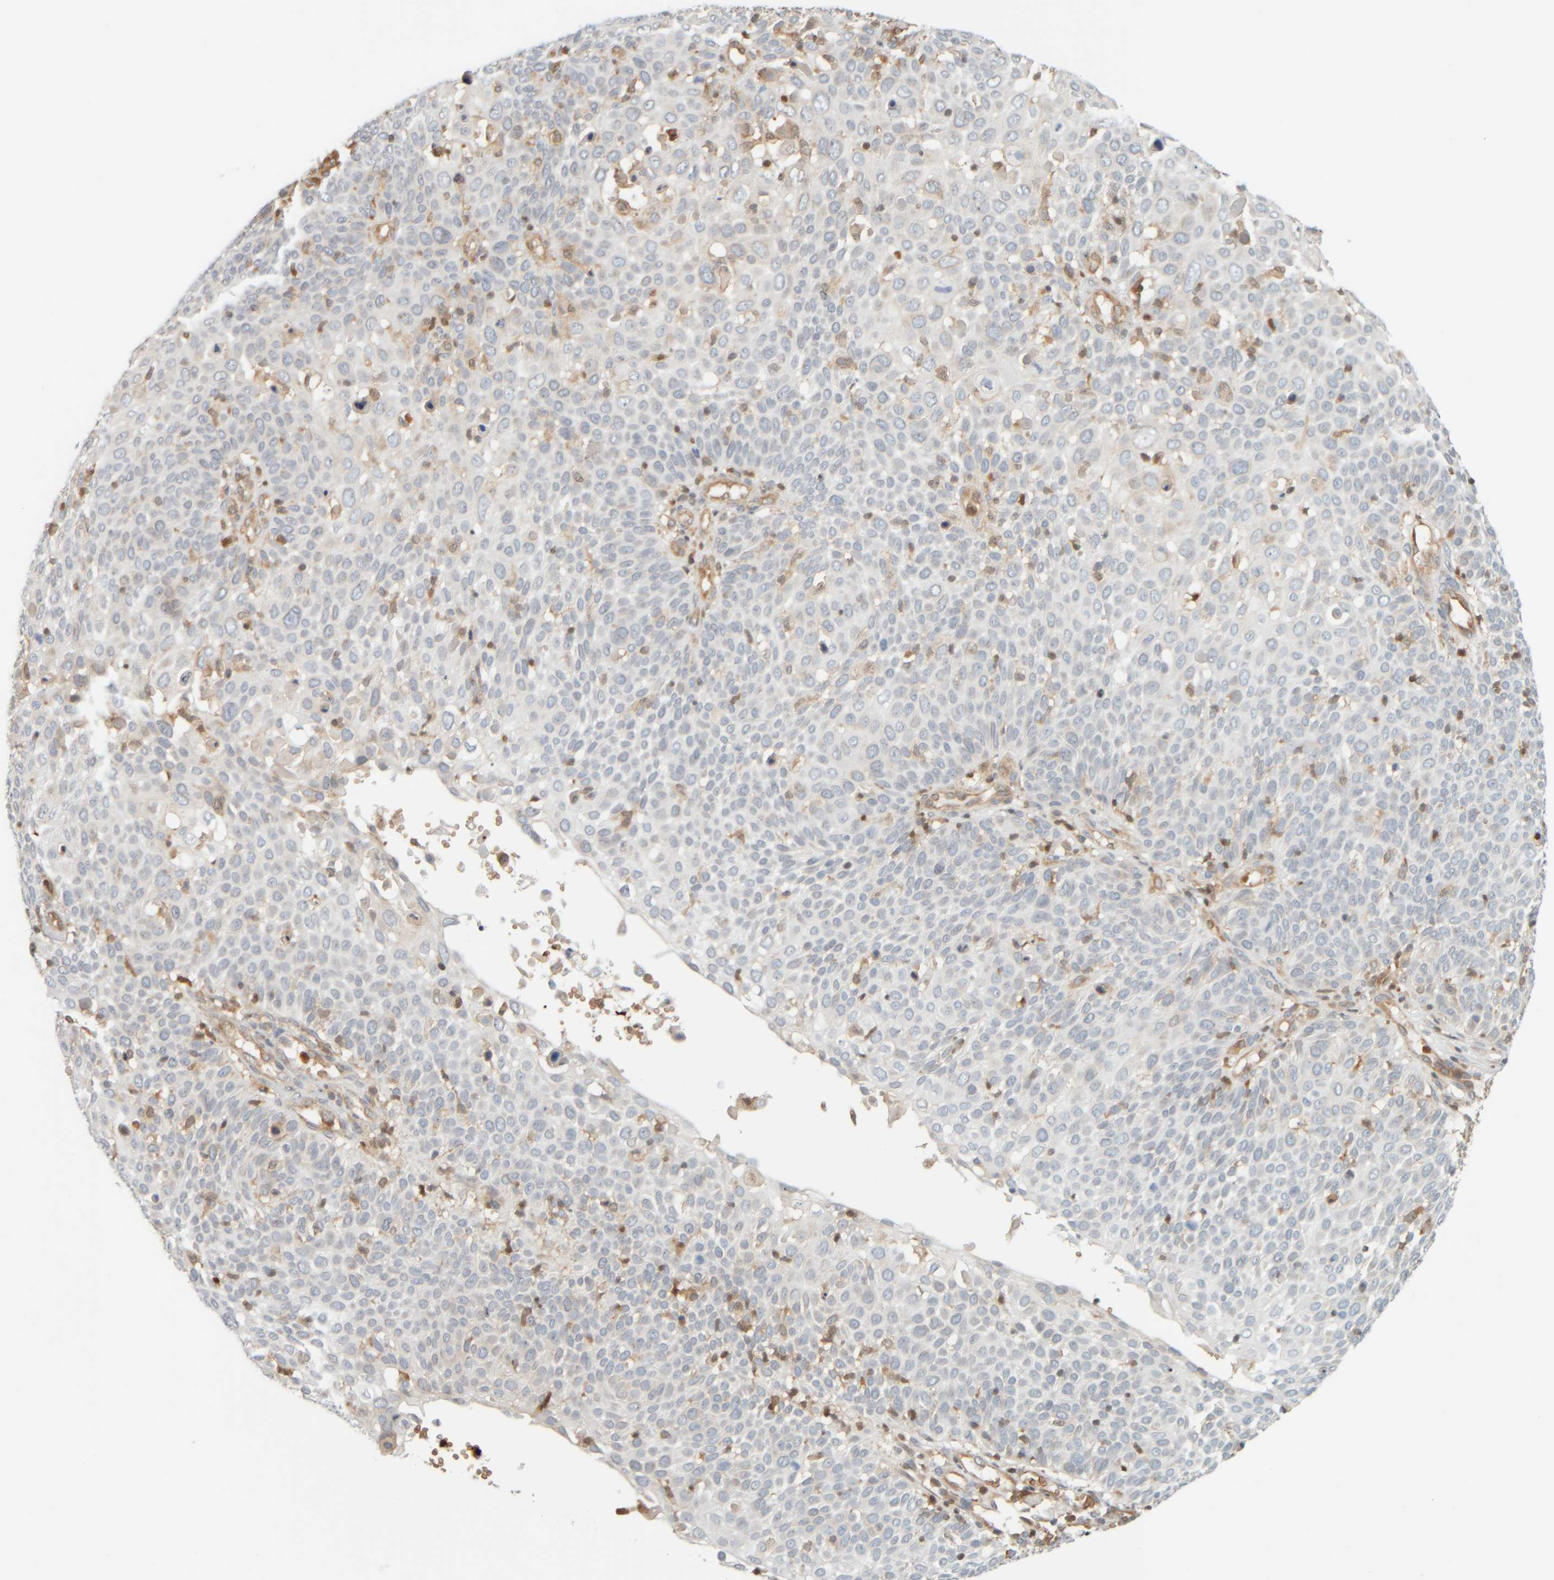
{"staining": {"intensity": "negative", "quantity": "none", "location": "none"}, "tissue": "cervical cancer", "cell_type": "Tumor cells", "image_type": "cancer", "snomed": [{"axis": "morphology", "description": "Squamous cell carcinoma, NOS"}, {"axis": "topography", "description": "Cervix"}], "caption": "This is a histopathology image of immunohistochemistry (IHC) staining of cervical cancer (squamous cell carcinoma), which shows no positivity in tumor cells.", "gene": "PTGES3L-AARSD1", "patient": {"sex": "female", "age": 74}}